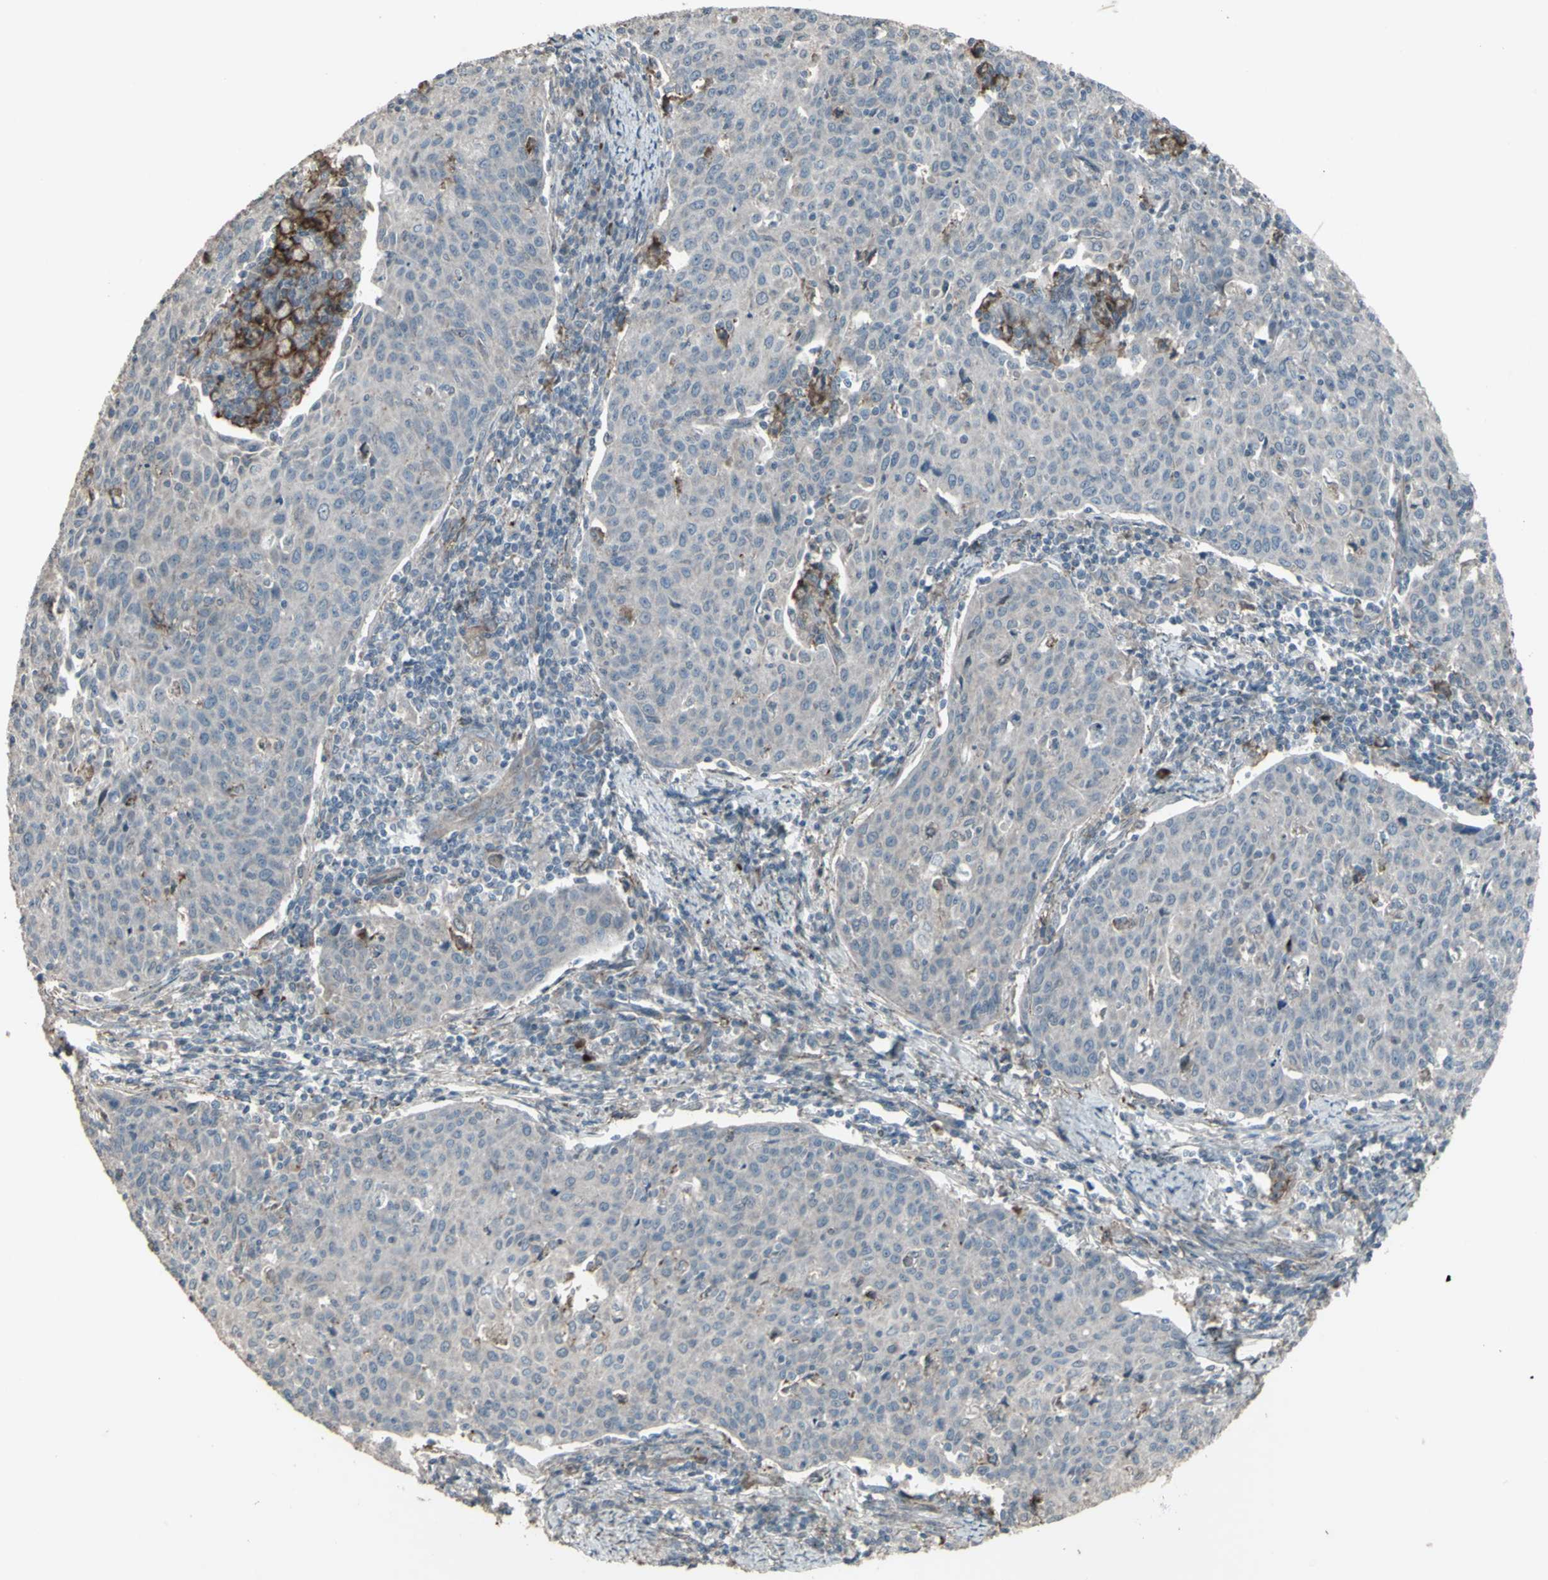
{"staining": {"intensity": "negative", "quantity": "none", "location": "none"}, "tissue": "cervical cancer", "cell_type": "Tumor cells", "image_type": "cancer", "snomed": [{"axis": "morphology", "description": "Squamous cell carcinoma, NOS"}, {"axis": "topography", "description": "Cervix"}], "caption": "The image exhibits no significant expression in tumor cells of cervical cancer (squamous cell carcinoma). Brightfield microscopy of immunohistochemistry stained with DAB (brown) and hematoxylin (blue), captured at high magnification.", "gene": "SMO", "patient": {"sex": "female", "age": 38}}